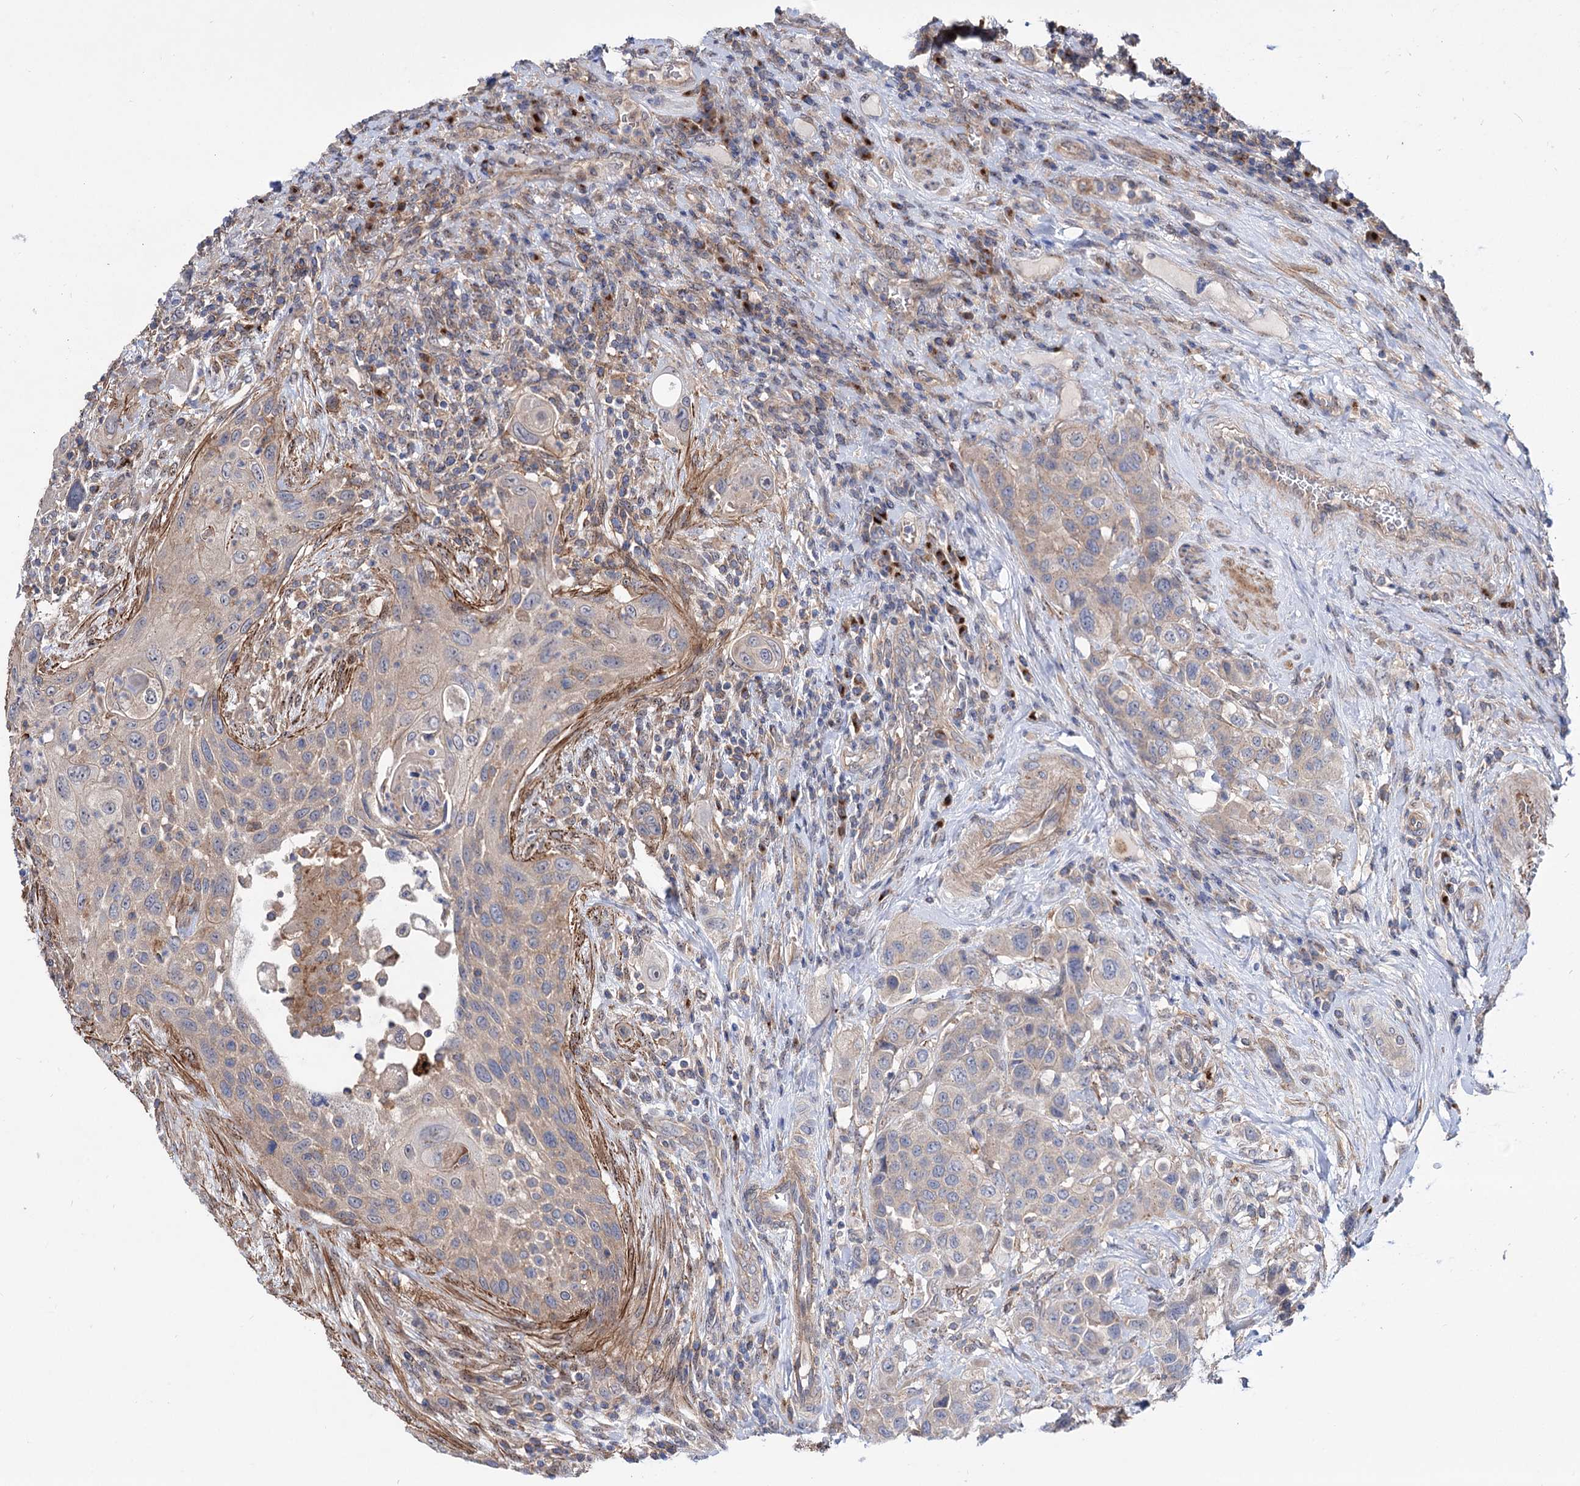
{"staining": {"intensity": "weak", "quantity": "25%-75%", "location": "cytoplasmic/membranous"}, "tissue": "urothelial cancer", "cell_type": "Tumor cells", "image_type": "cancer", "snomed": [{"axis": "morphology", "description": "Urothelial carcinoma, High grade"}, {"axis": "topography", "description": "Urinary bladder"}], "caption": "This is an image of IHC staining of urothelial carcinoma (high-grade), which shows weak expression in the cytoplasmic/membranous of tumor cells.", "gene": "SEC24A", "patient": {"sex": "male", "age": 50}}